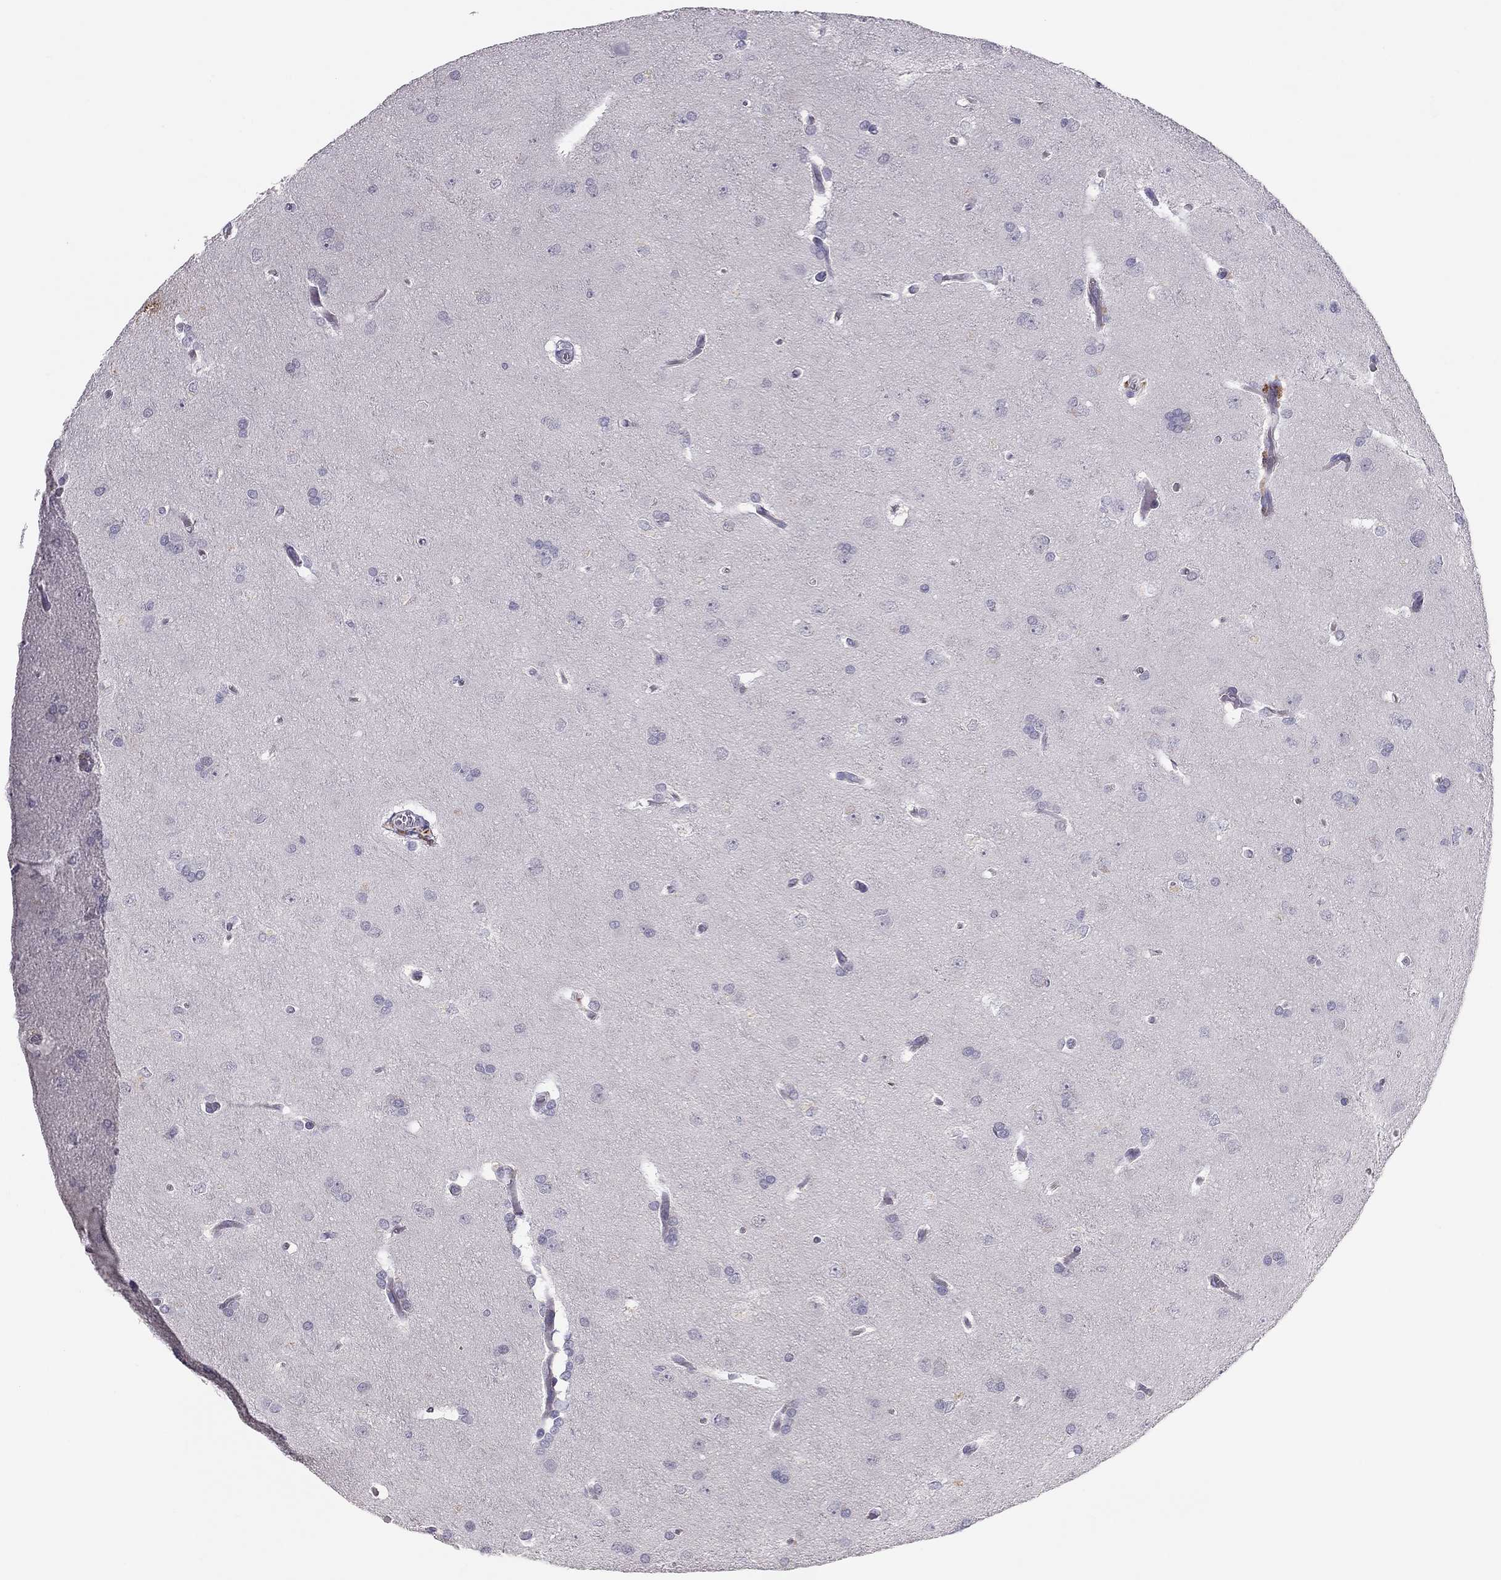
{"staining": {"intensity": "negative", "quantity": "none", "location": "none"}, "tissue": "glioma", "cell_type": "Tumor cells", "image_type": "cancer", "snomed": [{"axis": "morphology", "description": "Glioma, malignant, Low grade"}, {"axis": "topography", "description": "Brain"}], "caption": "This is an IHC micrograph of human glioma. There is no staining in tumor cells.", "gene": "ADORA2A", "patient": {"sex": "female", "age": 32}}